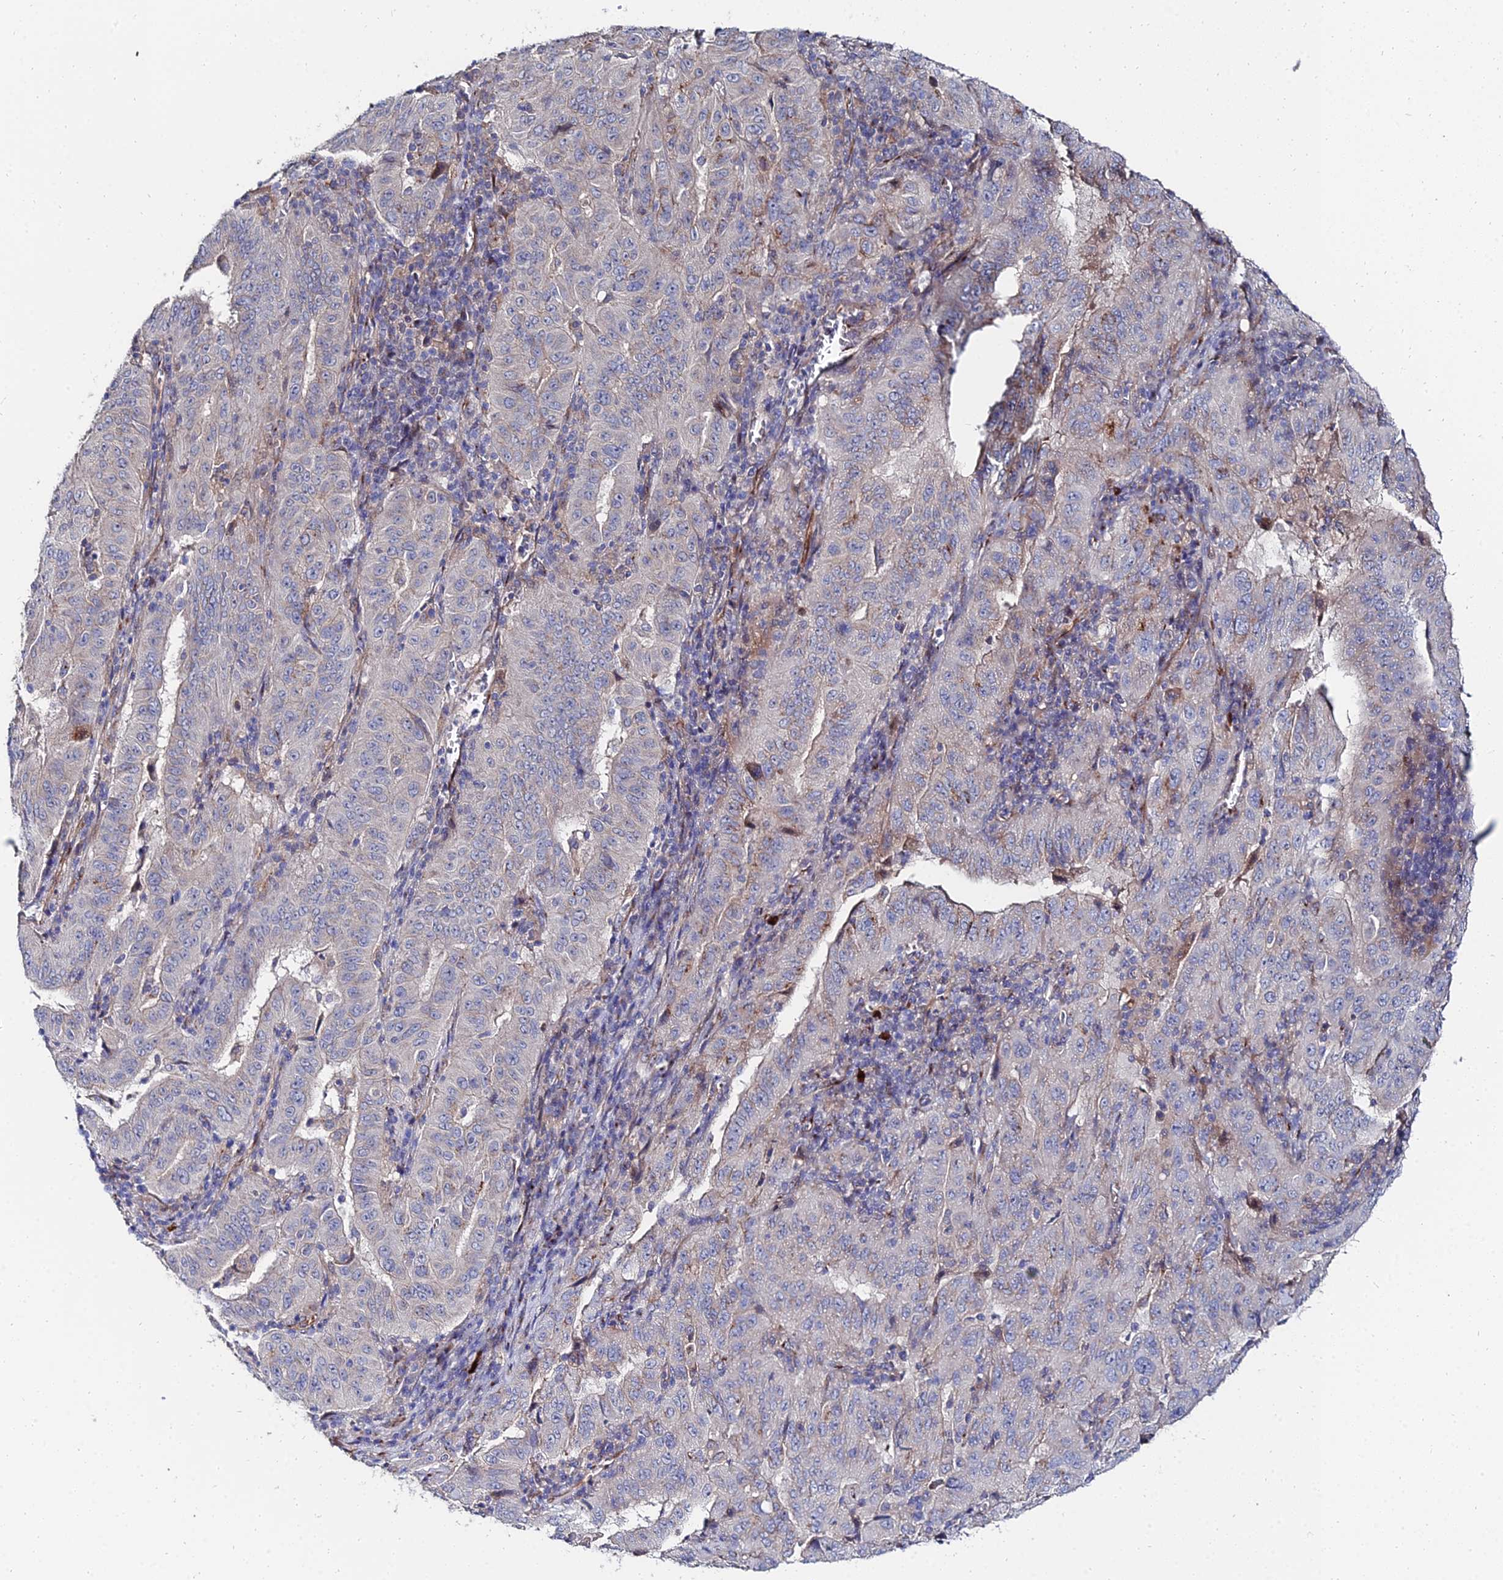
{"staining": {"intensity": "weak", "quantity": "<25%", "location": "cytoplasmic/membranous"}, "tissue": "pancreatic cancer", "cell_type": "Tumor cells", "image_type": "cancer", "snomed": [{"axis": "morphology", "description": "Adenocarcinoma, NOS"}, {"axis": "topography", "description": "Pancreas"}], "caption": "A high-resolution image shows IHC staining of pancreatic cancer (adenocarcinoma), which demonstrates no significant staining in tumor cells.", "gene": "BORCS8", "patient": {"sex": "male", "age": 63}}